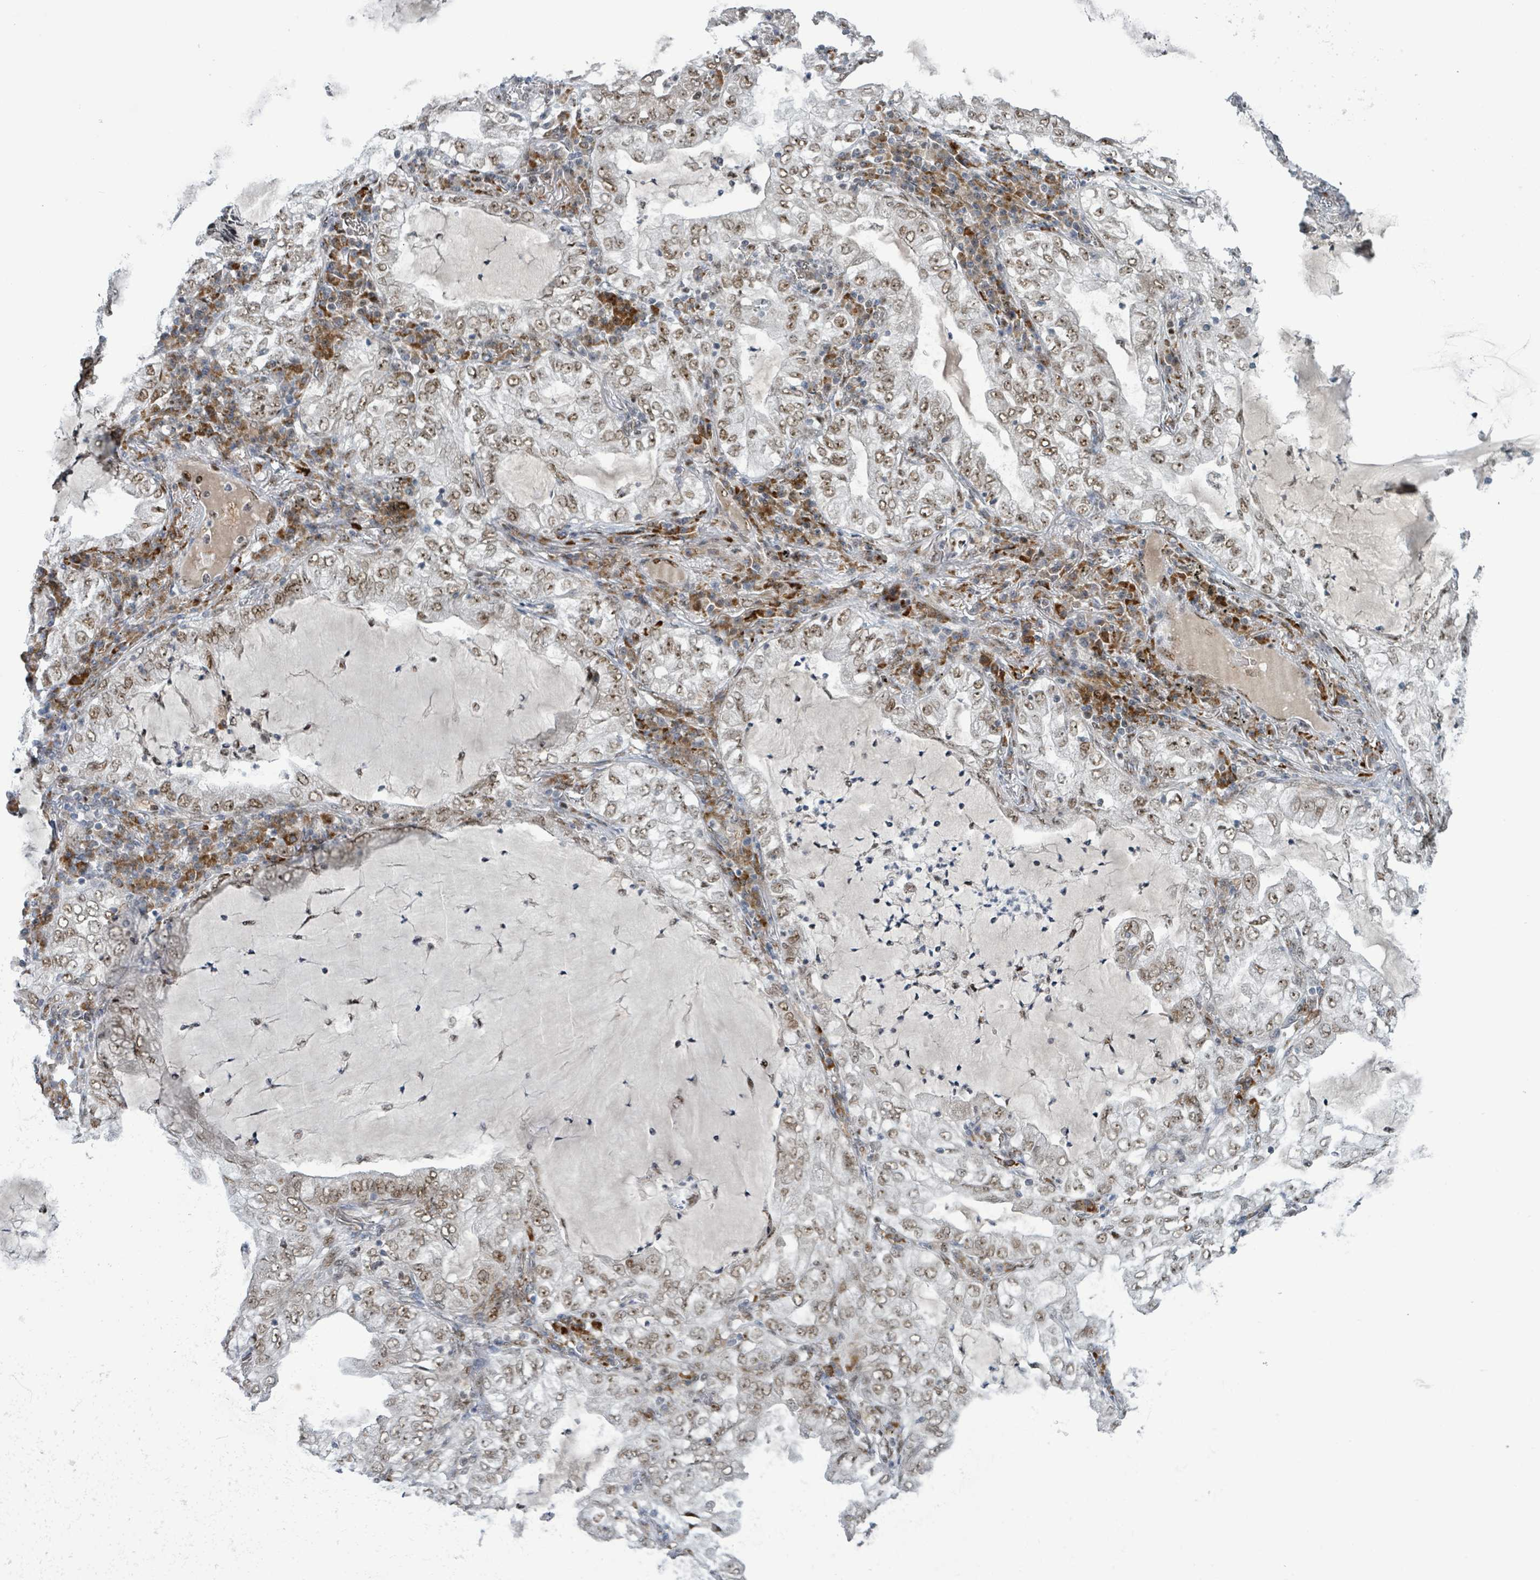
{"staining": {"intensity": "moderate", "quantity": ">75%", "location": "nuclear"}, "tissue": "lung cancer", "cell_type": "Tumor cells", "image_type": "cancer", "snomed": [{"axis": "morphology", "description": "Adenocarcinoma, NOS"}, {"axis": "topography", "description": "Lung"}], "caption": "DAB immunohistochemical staining of human lung cancer demonstrates moderate nuclear protein staining in about >75% of tumor cells.", "gene": "KLF3", "patient": {"sex": "female", "age": 73}}